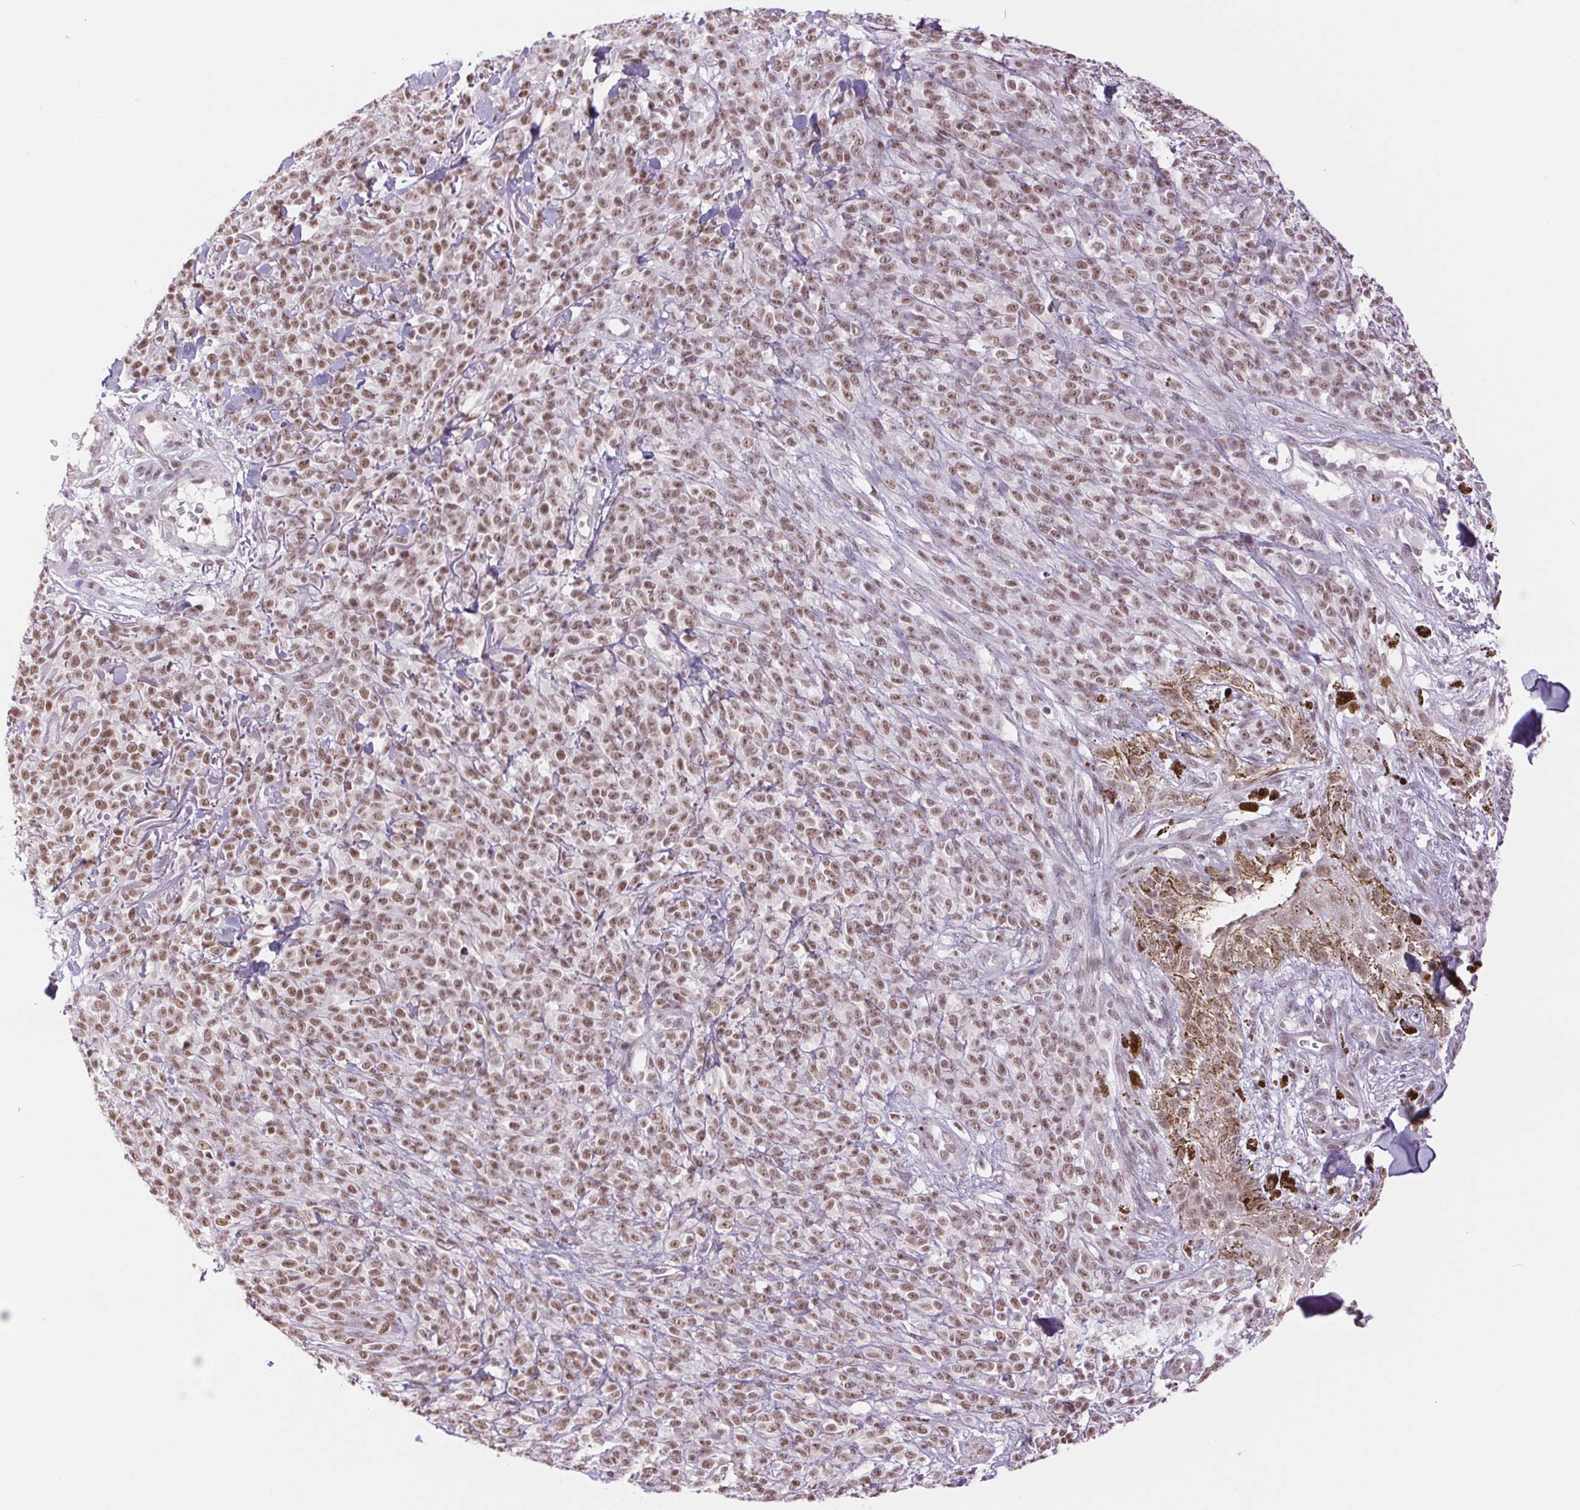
{"staining": {"intensity": "moderate", "quantity": ">75%", "location": "nuclear"}, "tissue": "melanoma", "cell_type": "Tumor cells", "image_type": "cancer", "snomed": [{"axis": "morphology", "description": "Malignant melanoma, NOS"}, {"axis": "topography", "description": "Skin"}, {"axis": "topography", "description": "Skin of trunk"}], "caption": "Immunohistochemical staining of human malignant melanoma exhibits moderate nuclear protein positivity in approximately >75% of tumor cells.", "gene": "RPRD1B", "patient": {"sex": "male", "age": 74}}